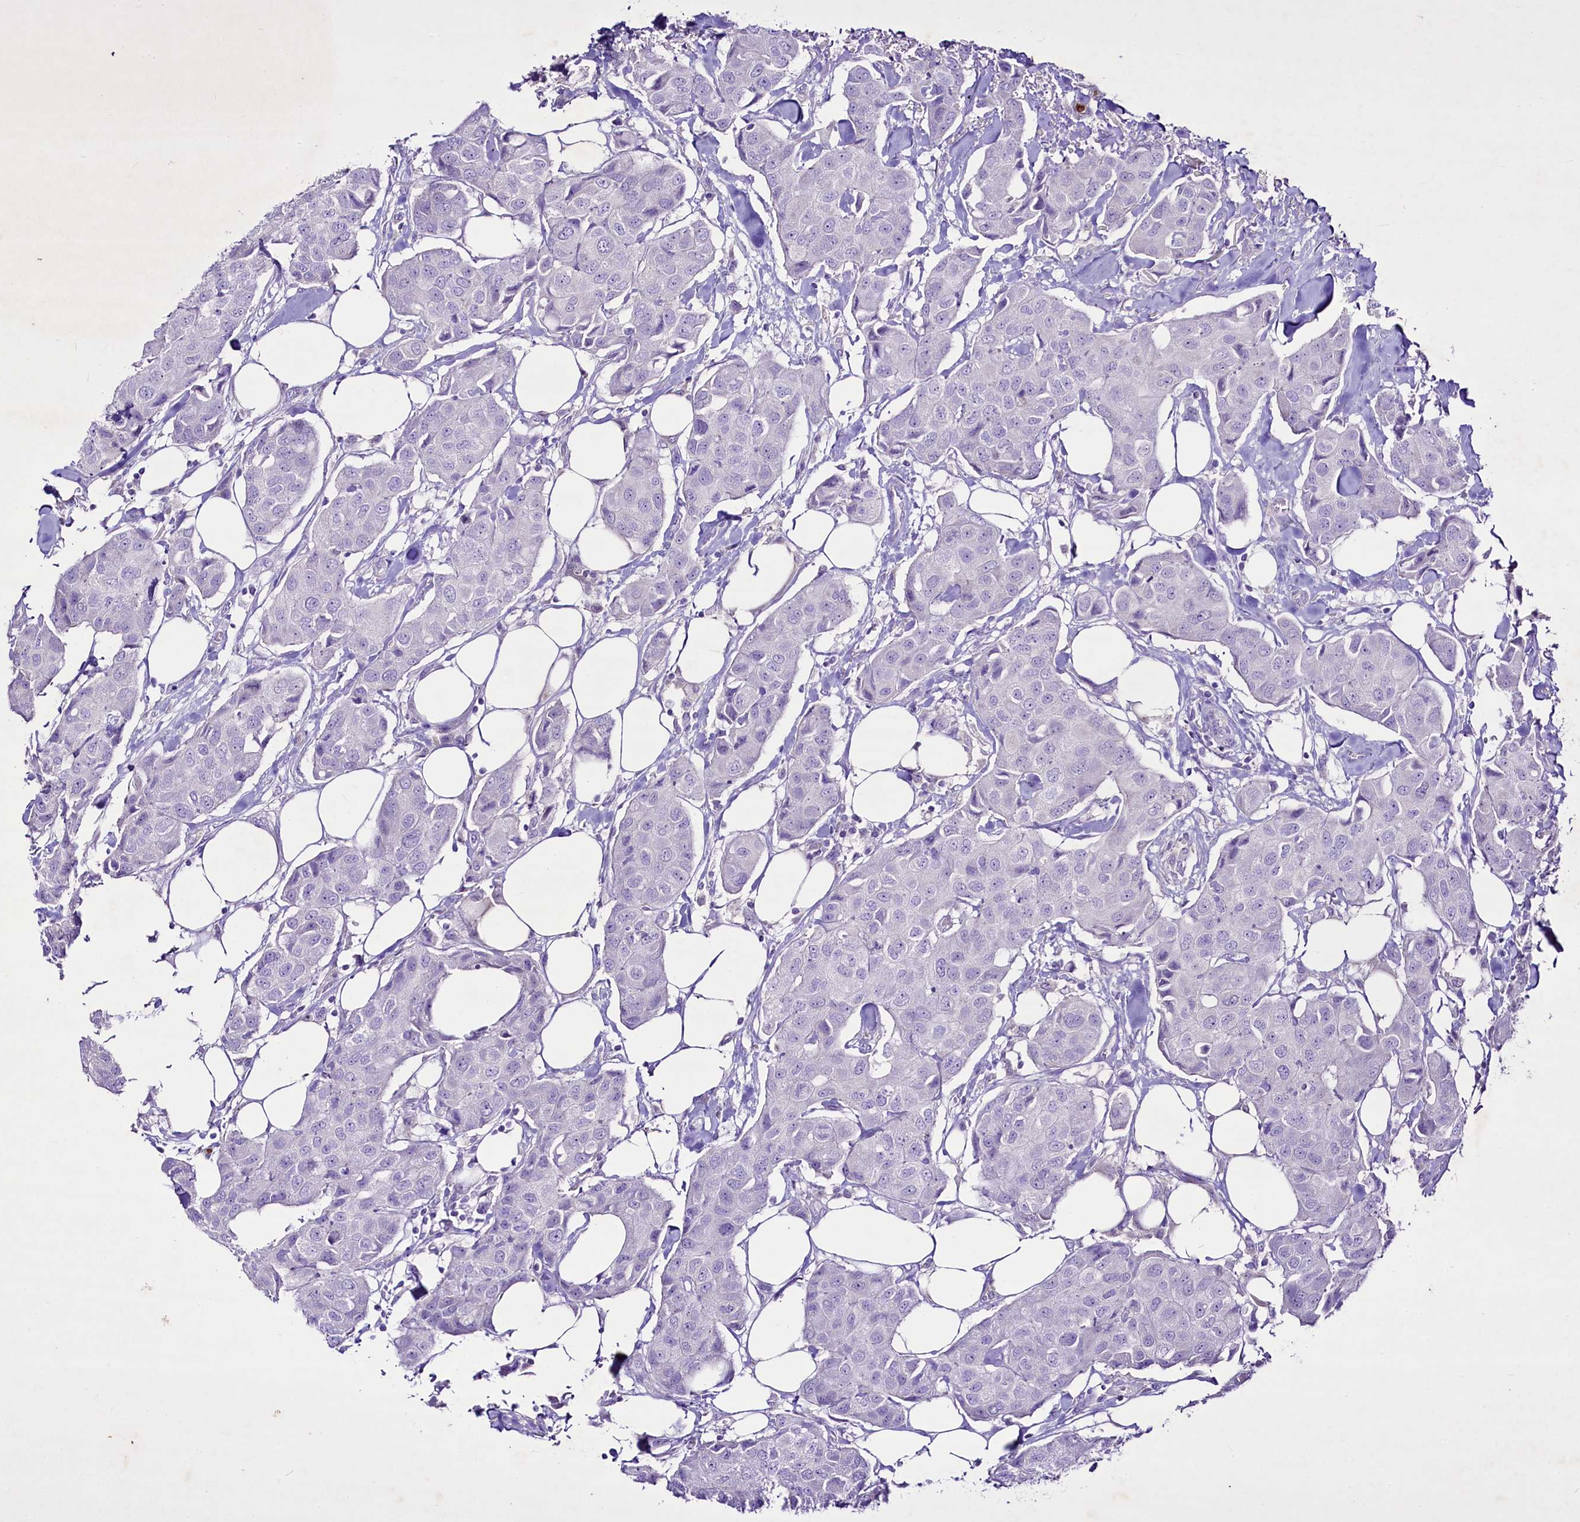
{"staining": {"intensity": "negative", "quantity": "none", "location": "none"}, "tissue": "breast cancer", "cell_type": "Tumor cells", "image_type": "cancer", "snomed": [{"axis": "morphology", "description": "Duct carcinoma"}, {"axis": "topography", "description": "Breast"}], "caption": "Tumor cells are negative for protein expression in human breast cancer.", "gene": "FAM209B", "patient": {"sex": "female", "age": 80}}